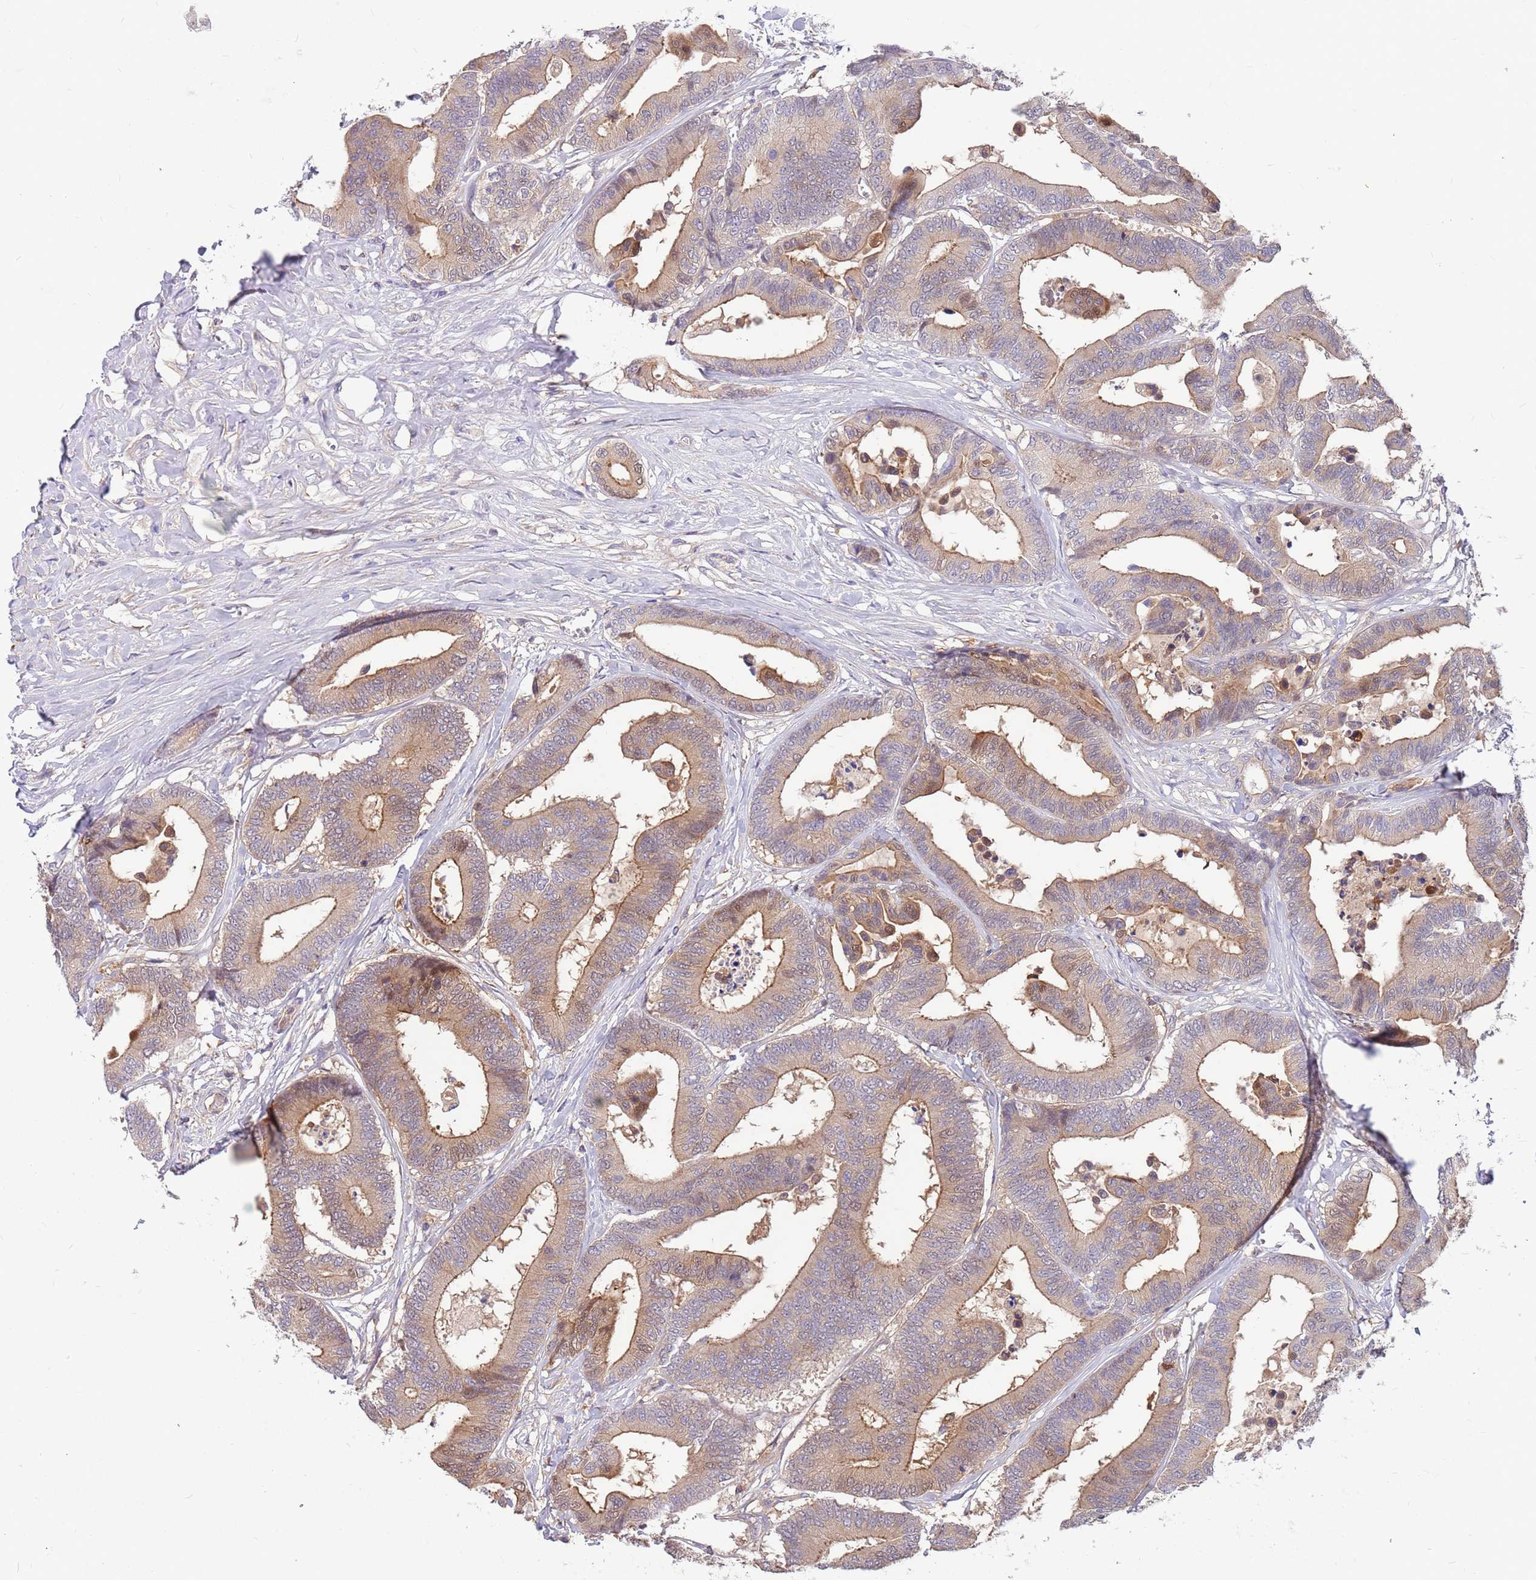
{"staining": {"intensity": "moderate", "quantity": "25%-75%", "location": "cytoplasmic/membranous,nuclear"}, "tissue": "colorectal cancer", "cell_type": "Tumor cells", "image_type": "cancer", "snomed": [{"axis": "morphology", "description": "Normal tissue, NOS"}, {"axis": "morphology", "description": "Adenocarcinoma, NOS"}, {"axis": "topography", "description": "Colon"}], "caption": "Brown immunohistochemical staining in human colorectal cancer (adenocarcinoma) displays moderate cytoplasmic/membranous and nuclear staining in approximately 25%-75% of tumor cells. (IHC, brightfield microscopy, high magnification).", "gene": "MVD", "patient": {"sex": "male", "age": 82}}